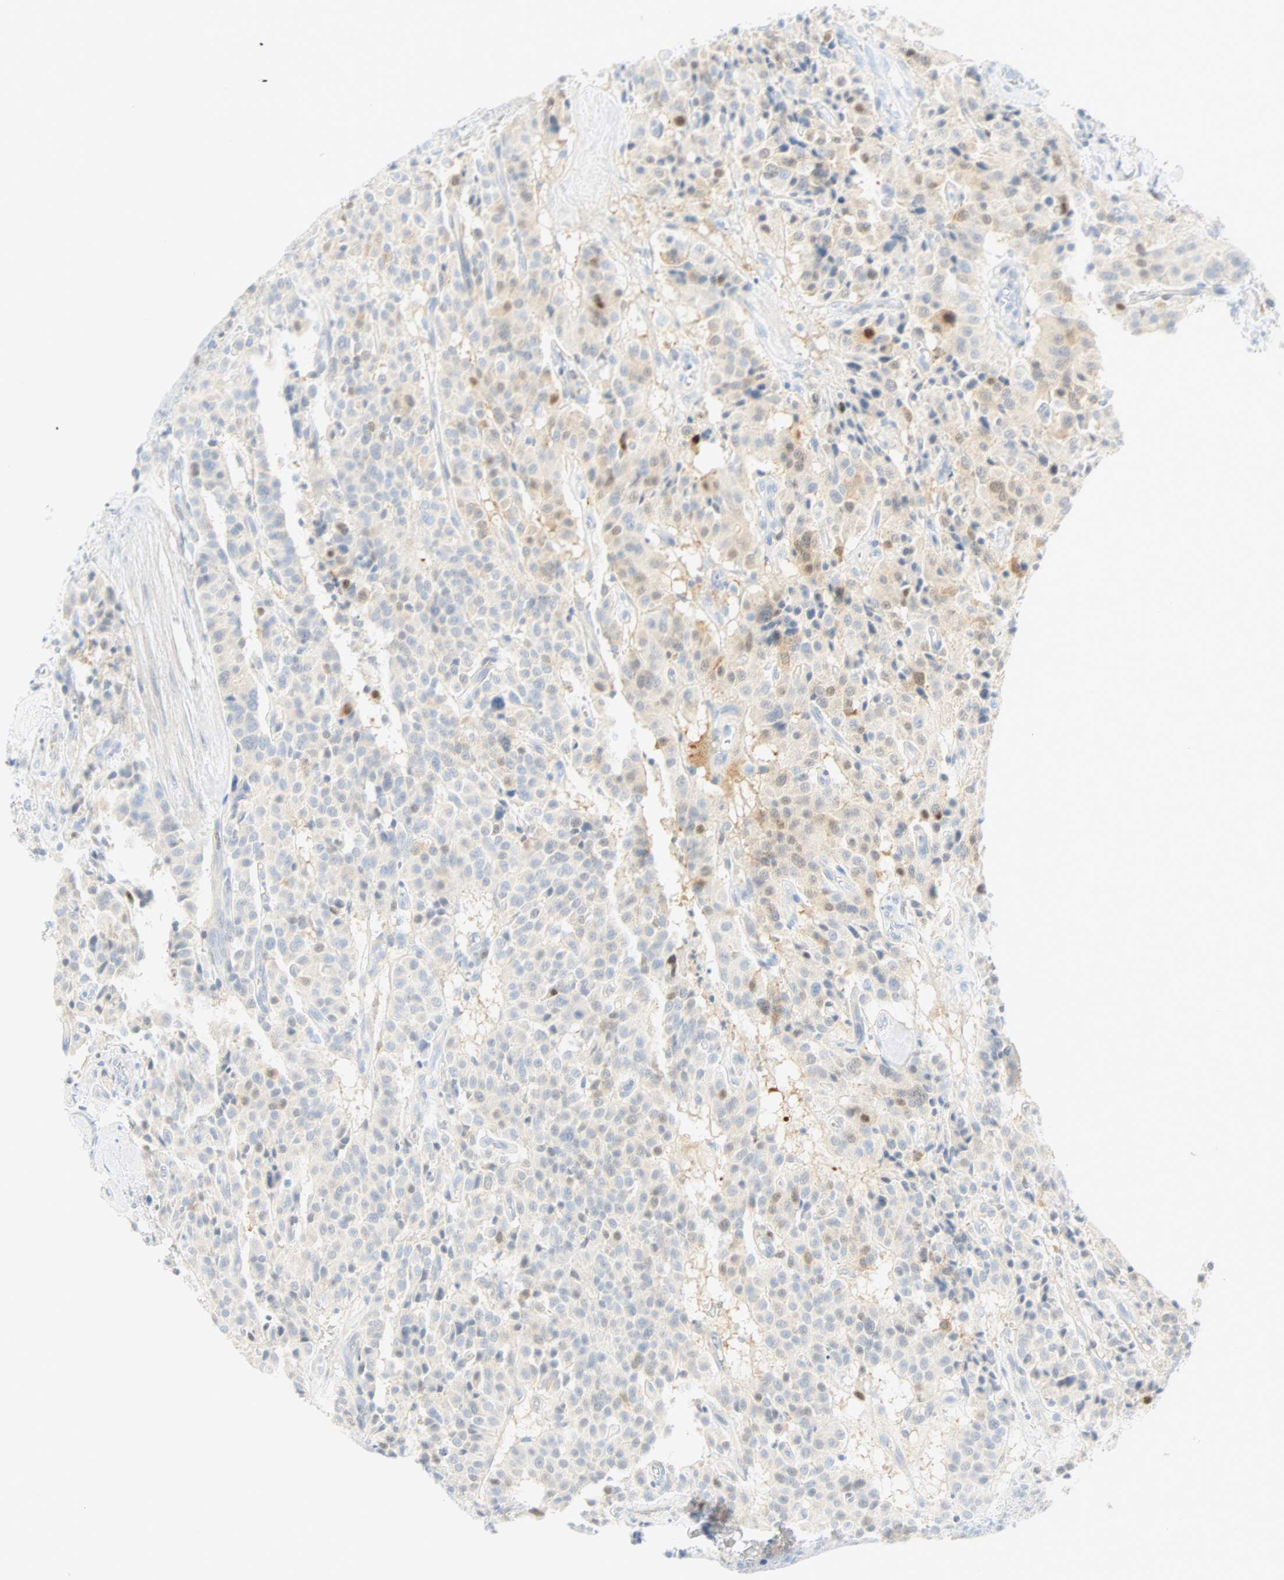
{"staining": {"intensity": "weak", "quantity": "<25%", "location": "cytoplasmic/membranous"}, "tissue": "carcinoid", "cell_type": "Tumor cells", "image_type": "cancer", "snomed": [{"axis": "morphology", "description": "Carcinoid, malignant, NOS"}, {"axis": "topography", "description": "Lung"}], "caption": "Protein analysis of carcinoid displays no significant positivity in tumor cells. (DAB immunohistochemistry with hematoxylin counter stain).", "gene": "SELENBP1", "patient": {"sex": "male", "age": 30}}